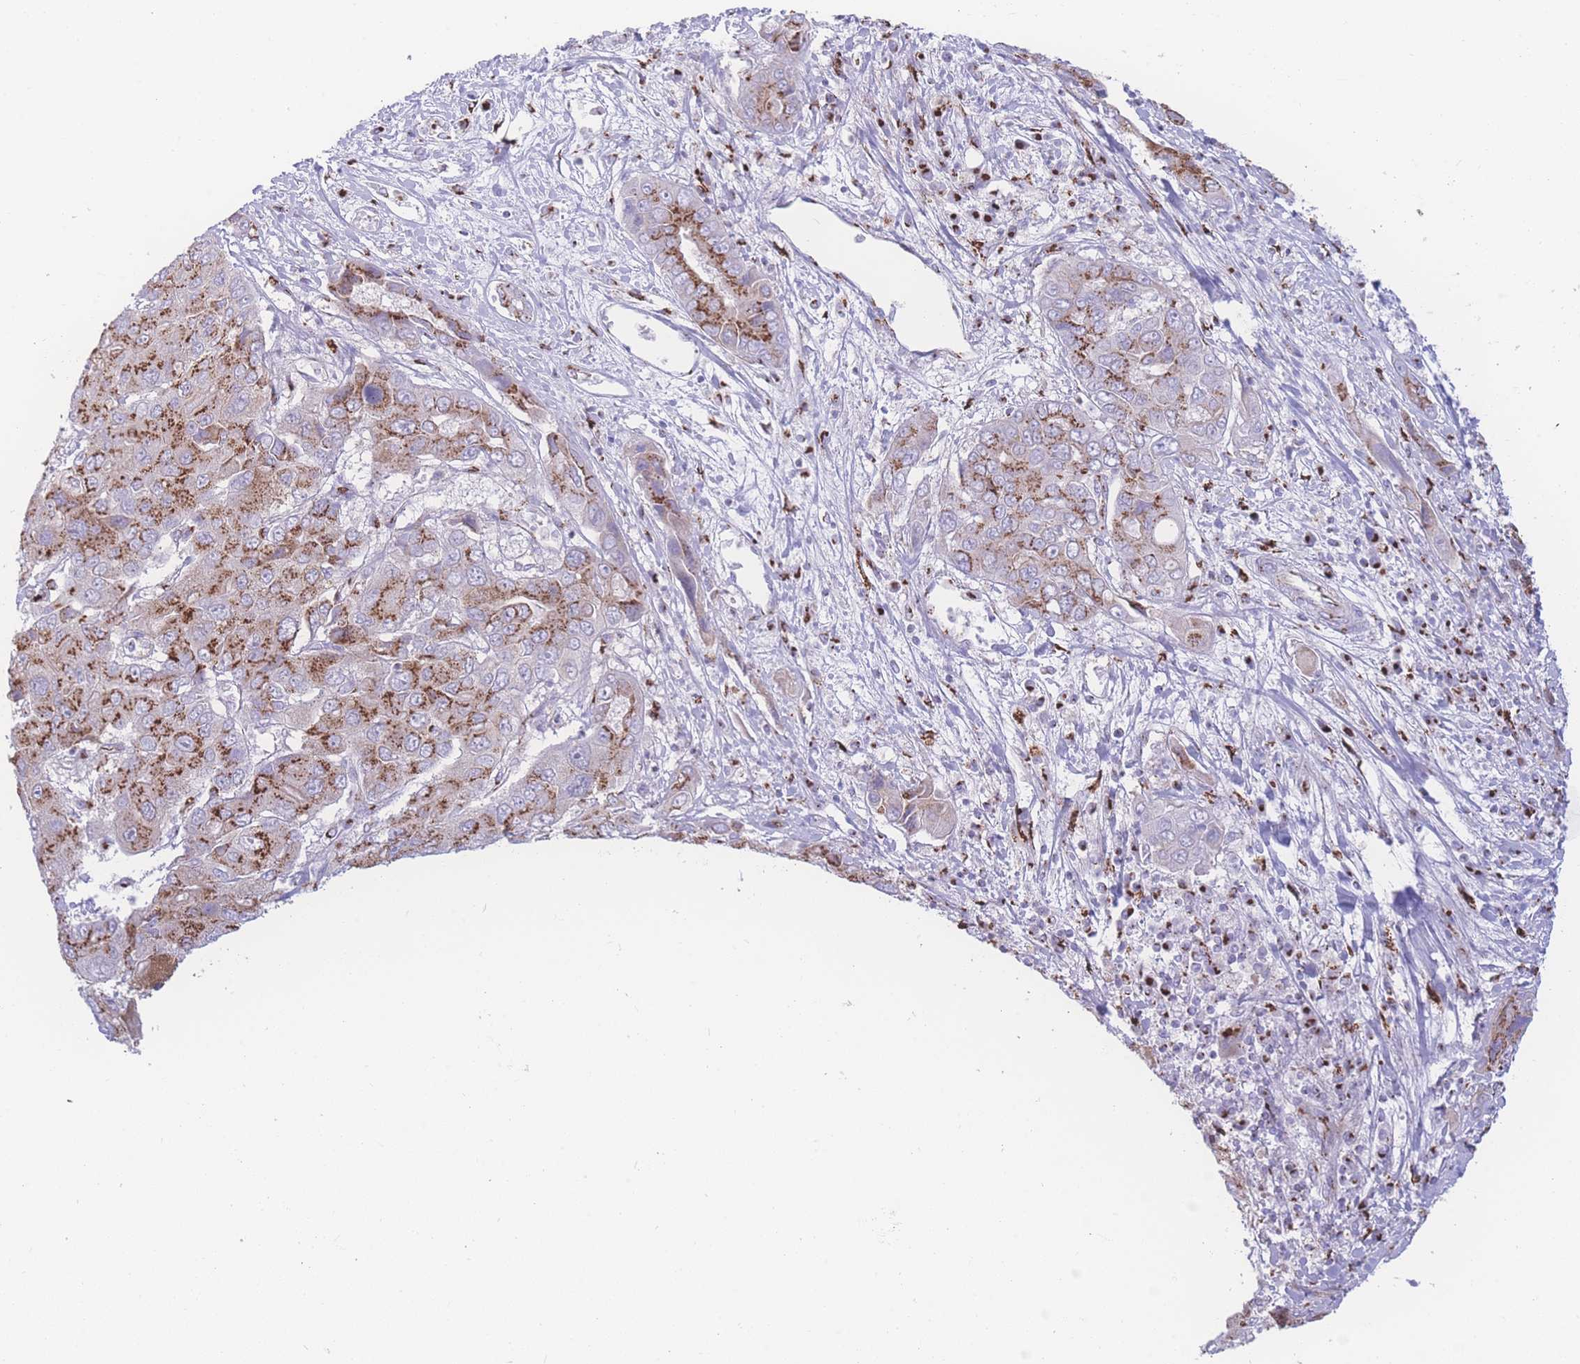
{"staining": {"intensity": "moderate", "quantity": ">75%", "location": "cytoplasmic/membranous"}, "tissue": "liver cancer", "cell_type": "Tumor cells", "image_type": "cancer", "snomed": [{"axis": "morphology", "description": "Cholangiocarcinoma"}, {"axis": "topography", "description": "Liver"}], "caption": "Protein staining demonstrates moderate cytoplasmic/membranous positivity in approximately >75% of tumor cells in liver cholangiocarcinoma.", "gene": "GOLM2", "patient": {"sex": "male", "age": 67}}